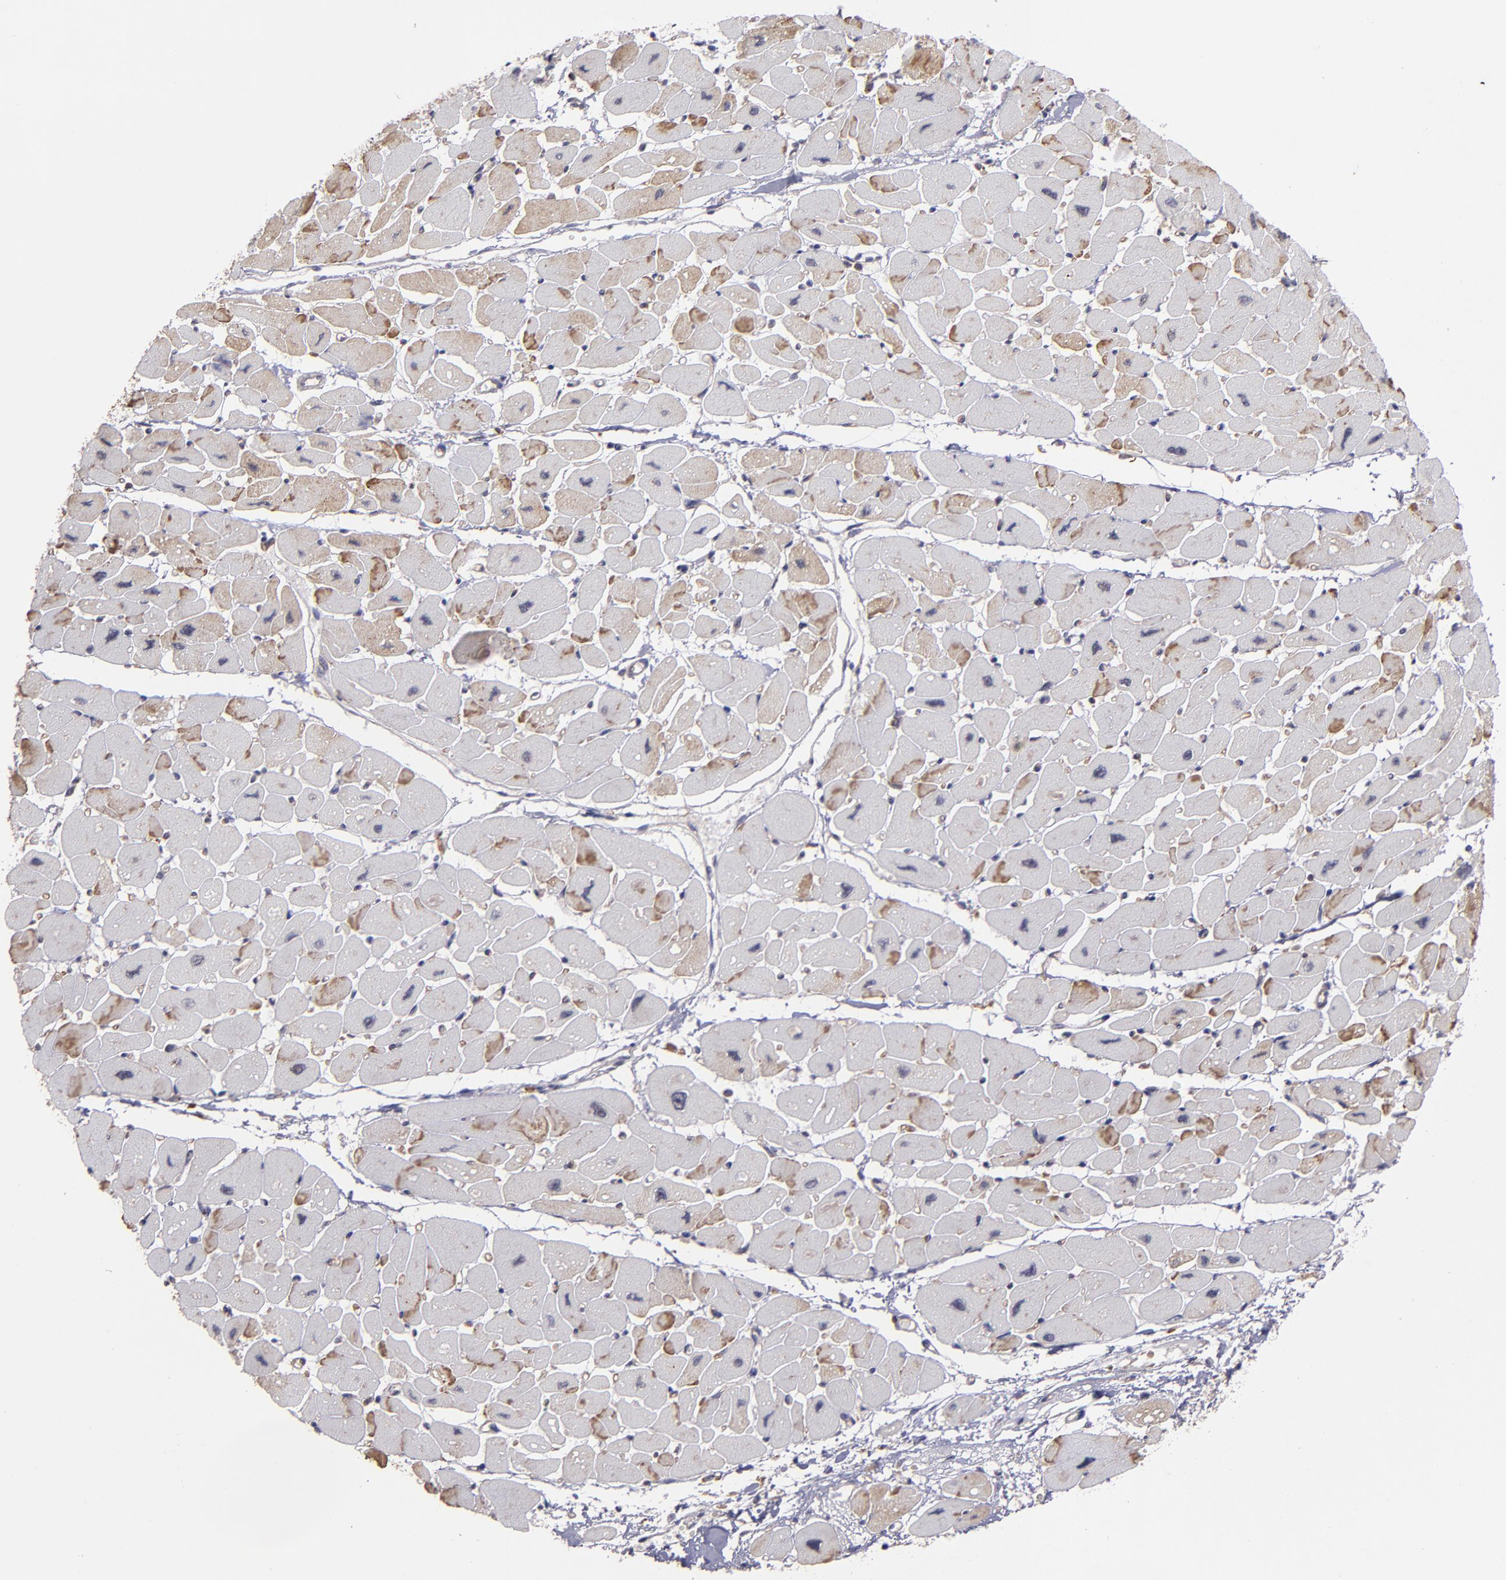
{"staining": {"intensity": "moderate", "quantity": "<25%", "location": "cytoplasmic/membranous"}, "tissue": "heart muscle", "cell_type": "Cardiomyocytes", "image_type": "normal", "snomed": [{"axis": "morphology", "description": "Normal tissue, NOS"}, {"axis": "topography", "description": "Heart"}], "caption": "DAB (3,3'-diaminobenzidine) immunohistochemical staining of unremarkable heart muscle exhibits moderate cytoplasmic/membranous protein positivity in about <25% of cardiomyocytes. (Stains: DAB (3,3'-diaminobenzidine) in brown, nuclei in blue, Microscopy: brightfield microscopy at high magnification).", "gene": "SIPA1L1", "patient": {"sex": "female", "age": 54}}